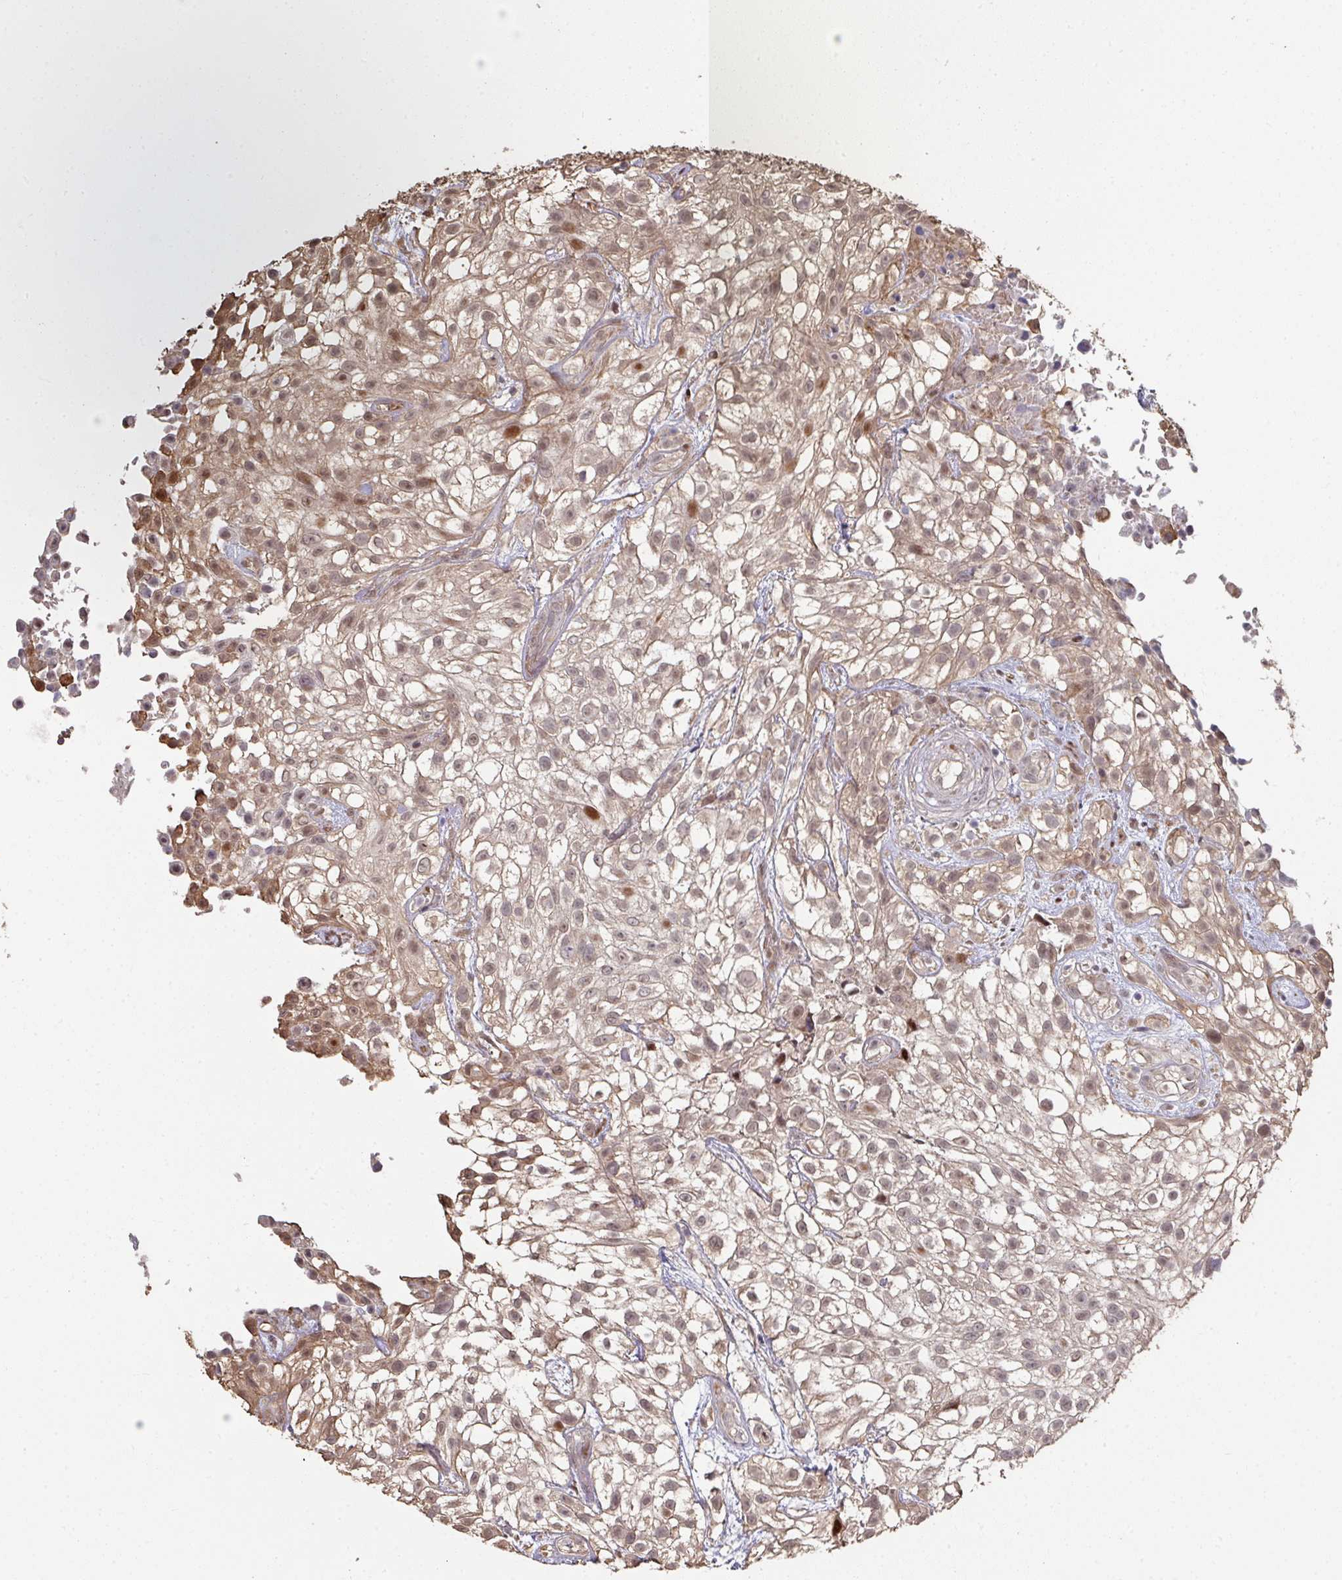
{"staining": {"intensity": "moderate", "quantity": ">75%", "location": "cytoplasmic/membranous,nuclear"}, "tissue": "urothelial cancer", "cell_type": "Tumor cells", "image_type": "cancer", "snomed": [{"axis": "morphology", "description": "Urothelial carcinoma, High grade"}, {"axis": "topography", "description": "Urinary bladder"}], "caption": "This photomicrograph reveals immunohistochemistry (IHC) staining of urothelial cancer, with medium moderate cytoplasmic/membranous and nuclear staining in approximately >75% of tumor cells.", "gene": "CA7", "patient": {"sex": "male", "age": 56}}